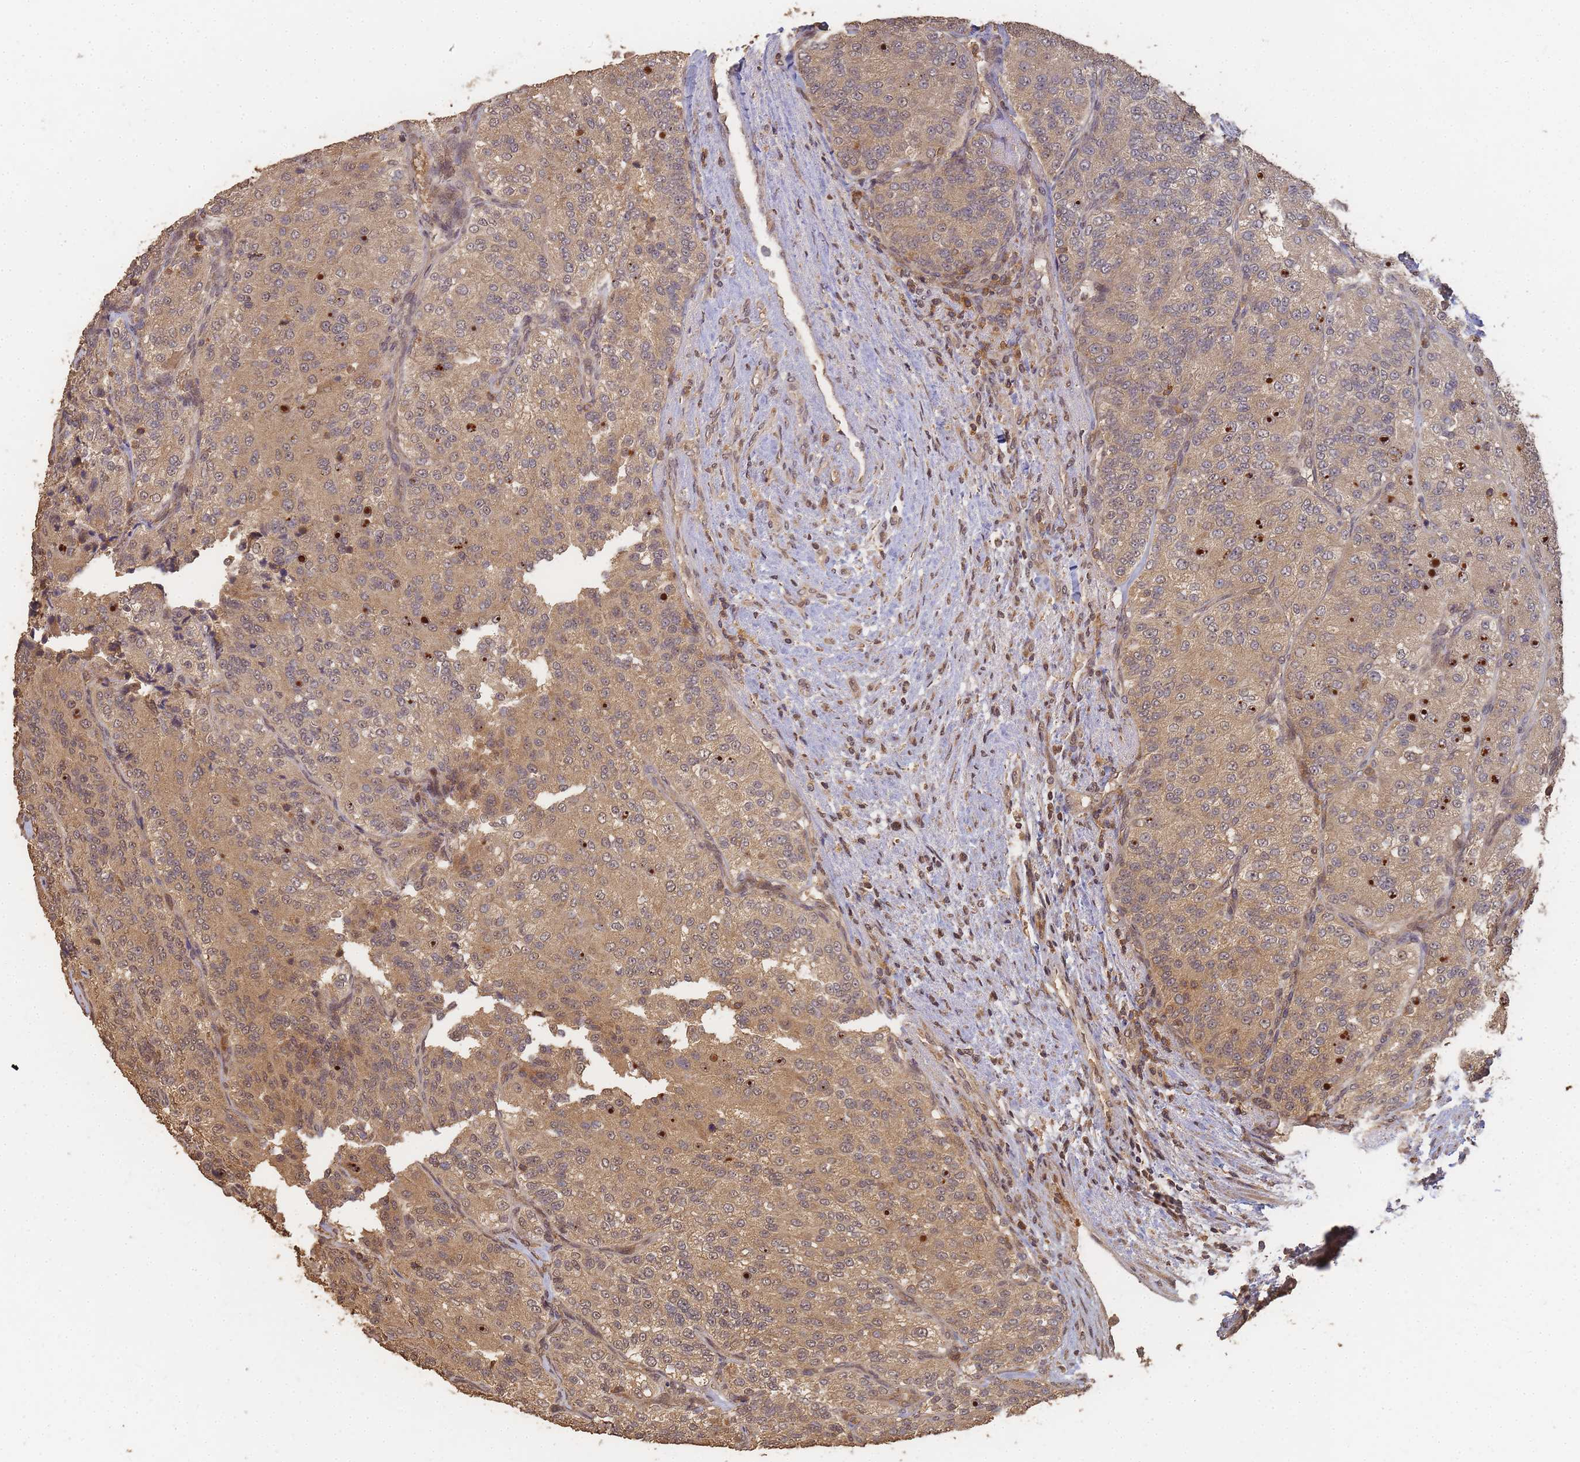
{"staining": {"intensity": "moderate", "quantity": ">75%", "location": "cytoplasmic/membranous,nuclear"}, "tissue": "renal cancer", "cell_type": "Tumor cells", "image_type": "cancer", "snomed": [{"axis": "morphology", "description": "Adenocarcinoma, NOS"}, {"axis": "topography", "description": "Kidney"}], "caption": "Brown immunohistochemical staining in human renal cancer shows moderate cytoplasmic/membranous and nuclear expression in about >75% of tumor cells.", "gene": "ALKBH1", "patient": {"sex": "female", "age": 63}}